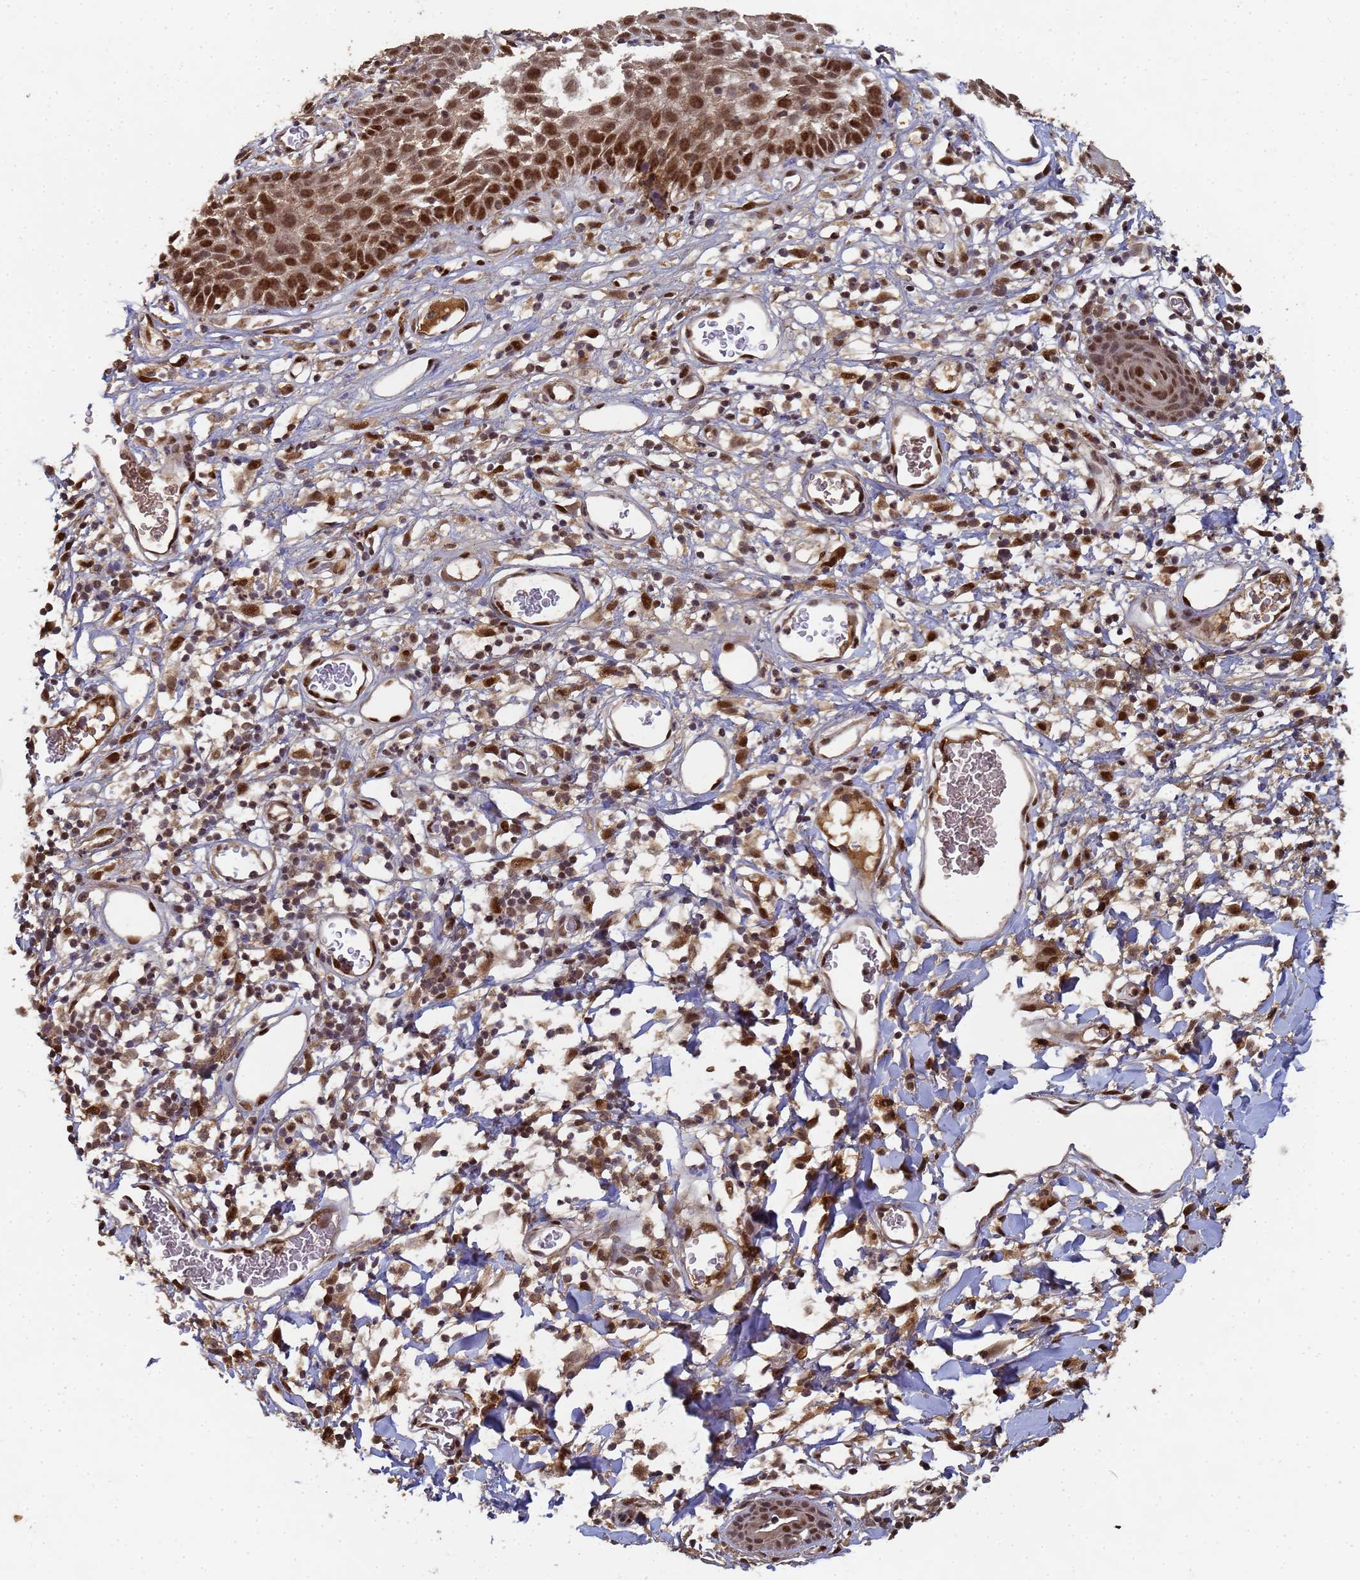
{"staining": {"intensity": "strong", "quantity": ">75%", "location": "cytoplasmic/membranous,nuclear"}, "tissue": "skin", "cell_type": "Epidermal cells", "image_type": "normal", "snomed": [{"axis": "morphology", "description": "Normal tissue, NOS"}, {"axis": "topography", "description": "Vulva"}], "caption": "Immunohistochemistry (IHC) staining of unremarkable skin, which displays high levels of strong cytoplasmic/membranous,nuclear expression in approximately >75% of epidermal cells indicating strong cytoplasmic/membranous,nuclear protein staining. The staining was performed using DAB (3,3'-diaminobenzidine) (brown) for protein detection and nuclei were counterstained in hematoxylin (blue).", "gene": "SECISBP2", "patient": {"sex": "female", "age": 68}}